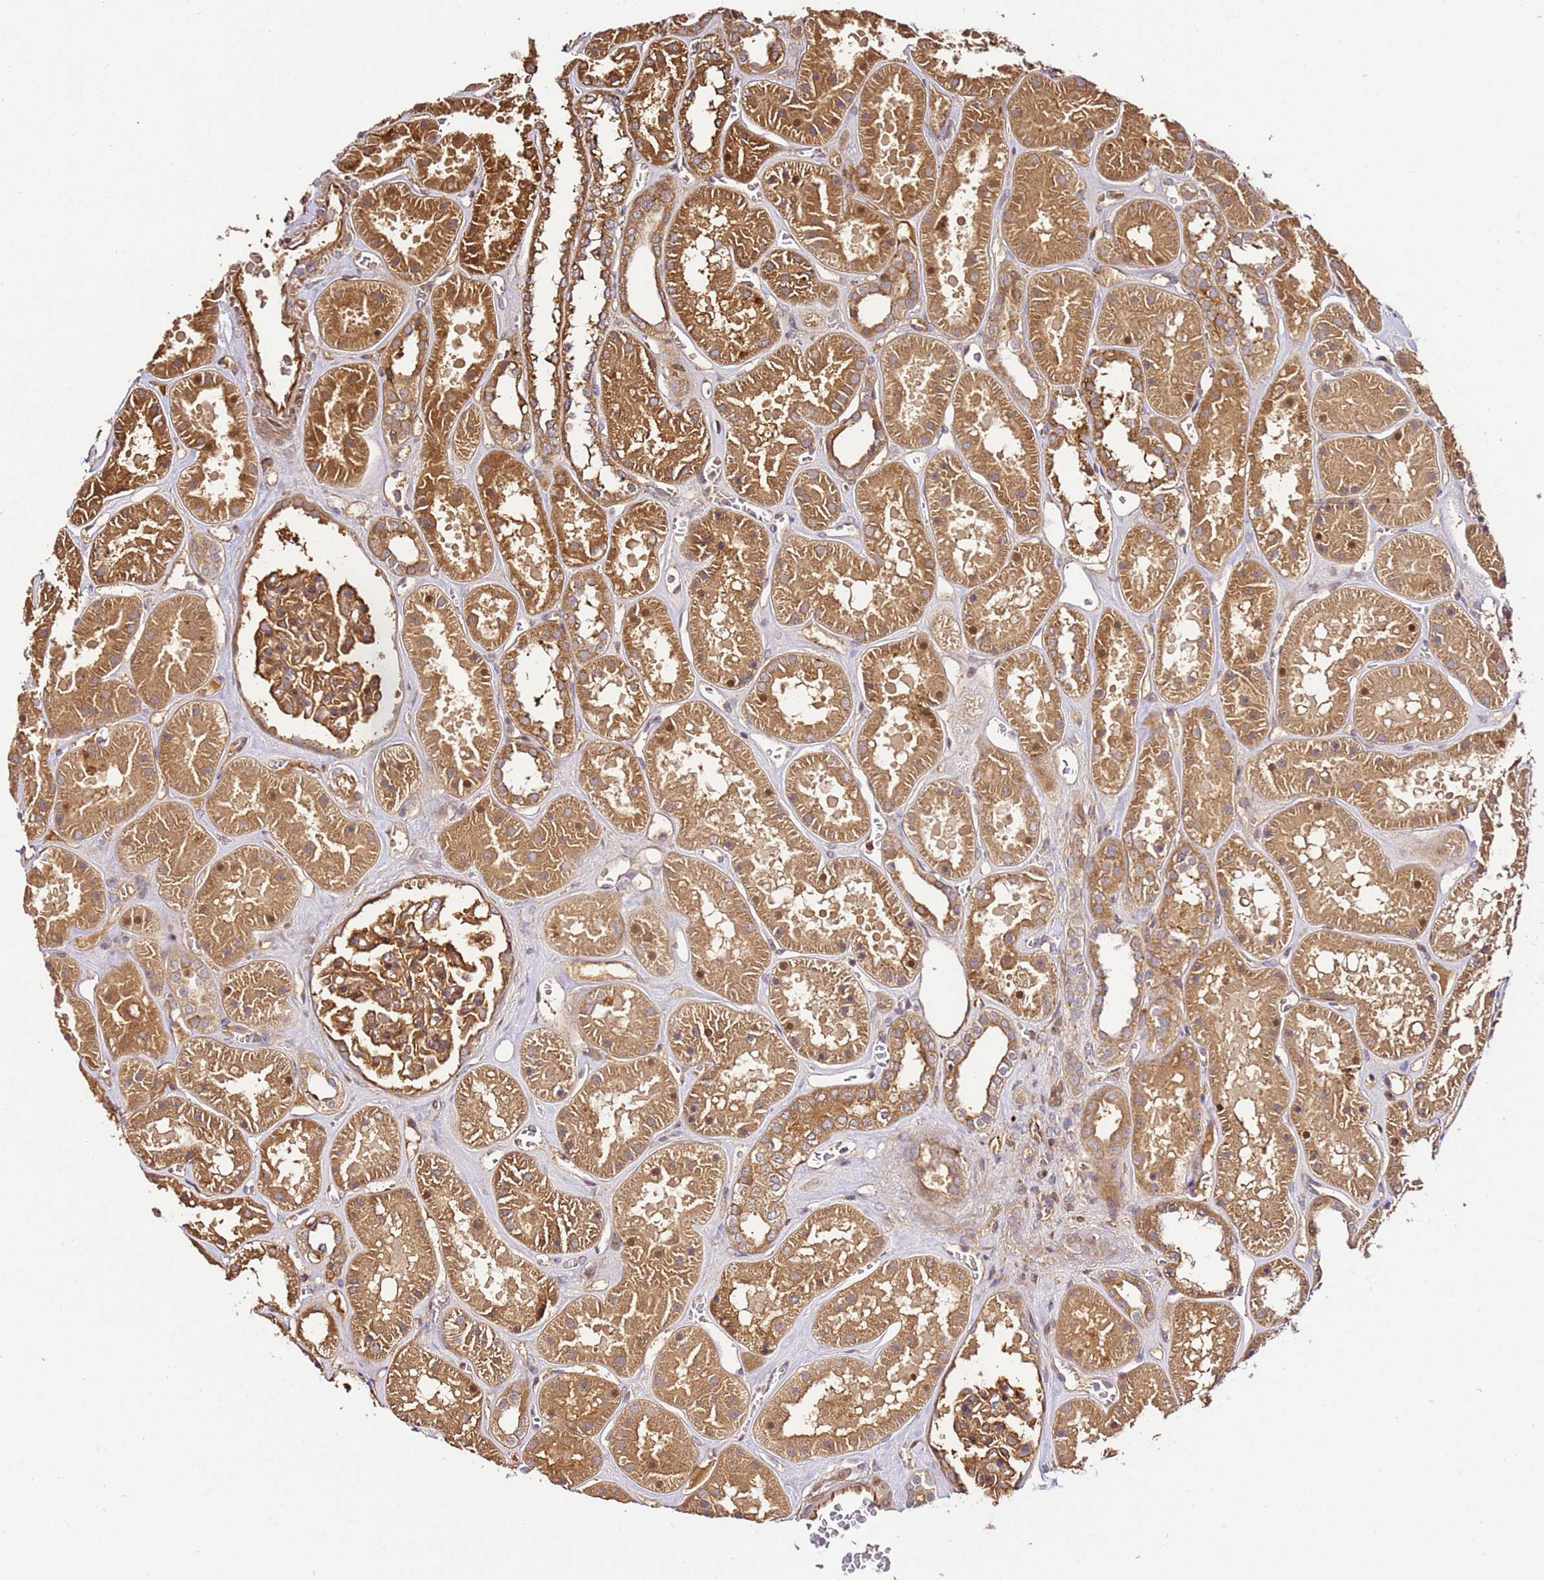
{"staining": {"intensity": "moderate", "quantity": ">75%", "location": "cytoplasmic/membranous"}, "tissue": "kidney", "cell_type": "Cells in glomeruli", "image_type": "normal", "snomed": [{"axis": "morphology", "description": "Normal tissue, NOS"}, {"axis": "topography", "description": "Kidney"}], "caption": "A brown stain shows moderate cytoplasmic/membranous expression of a protein in cells in glomeruli of benign human kidney. (DAB IHC with brightfield microscopy, high magnification).", "gene": "KATNAL2", "patient": {"sex": "female", "age": 41}}